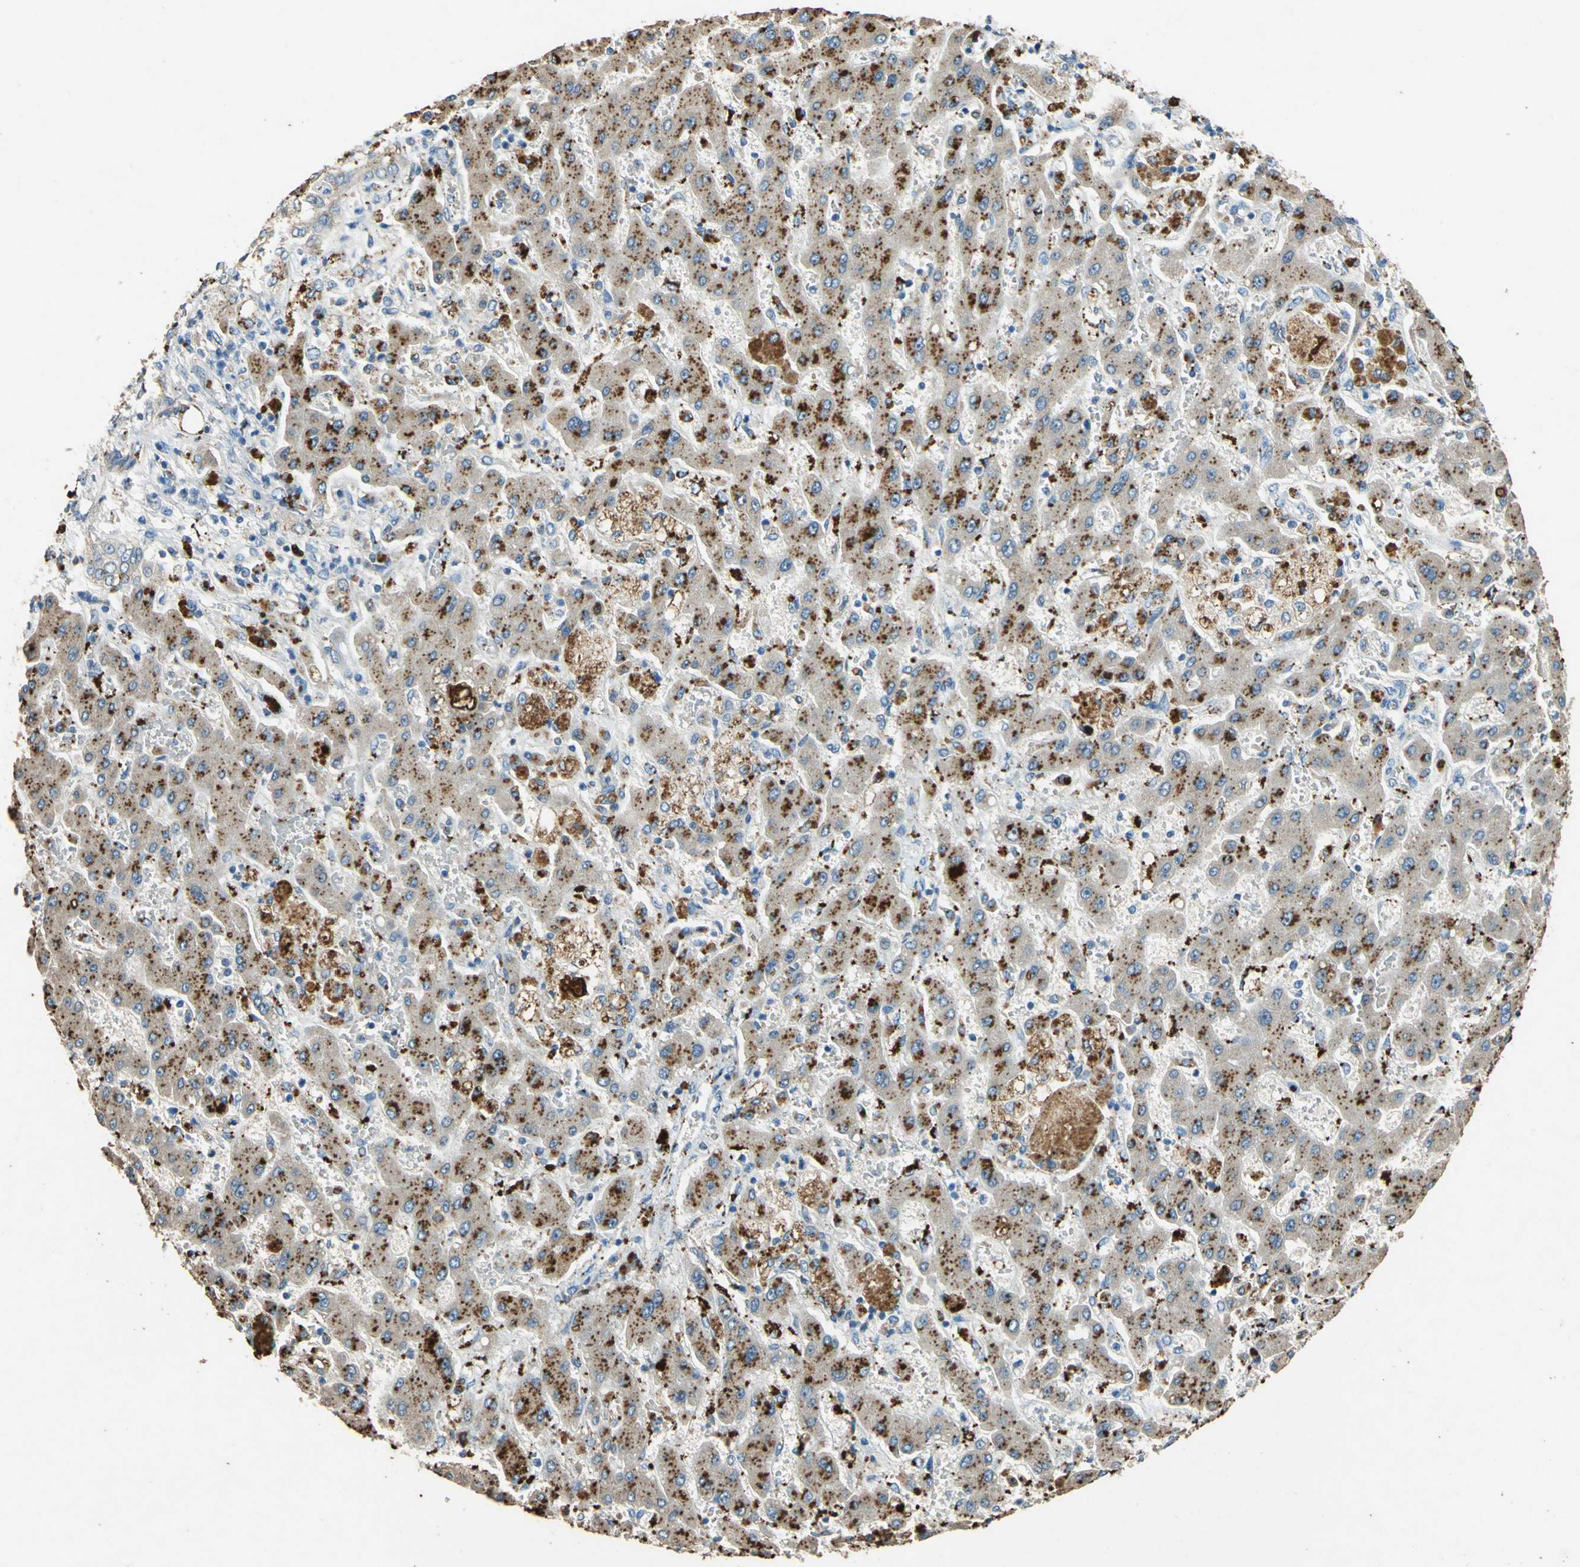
{"staining": {"intensity": "moderate", "quantity": ">75%", "location": "cytoplasmic/membranous"}, "tissue": "liver cancer", "cell_type": "Tumor cells", "image_type": "cancer", "snomed": [{"axis": "morphology", "description": "Cholangiocarcinoma"}, {"axis": "topography", "description": "Liver"}], "caption": "Liver cholangiocarcinoma was stained to show a protein in brown. There is medium levels of moderate cytoplasmic/membranous expression in approximately >75% of tumor cells.", "gene": "ADAMTS5", "patient": {"sex": "male", "age": 50}}